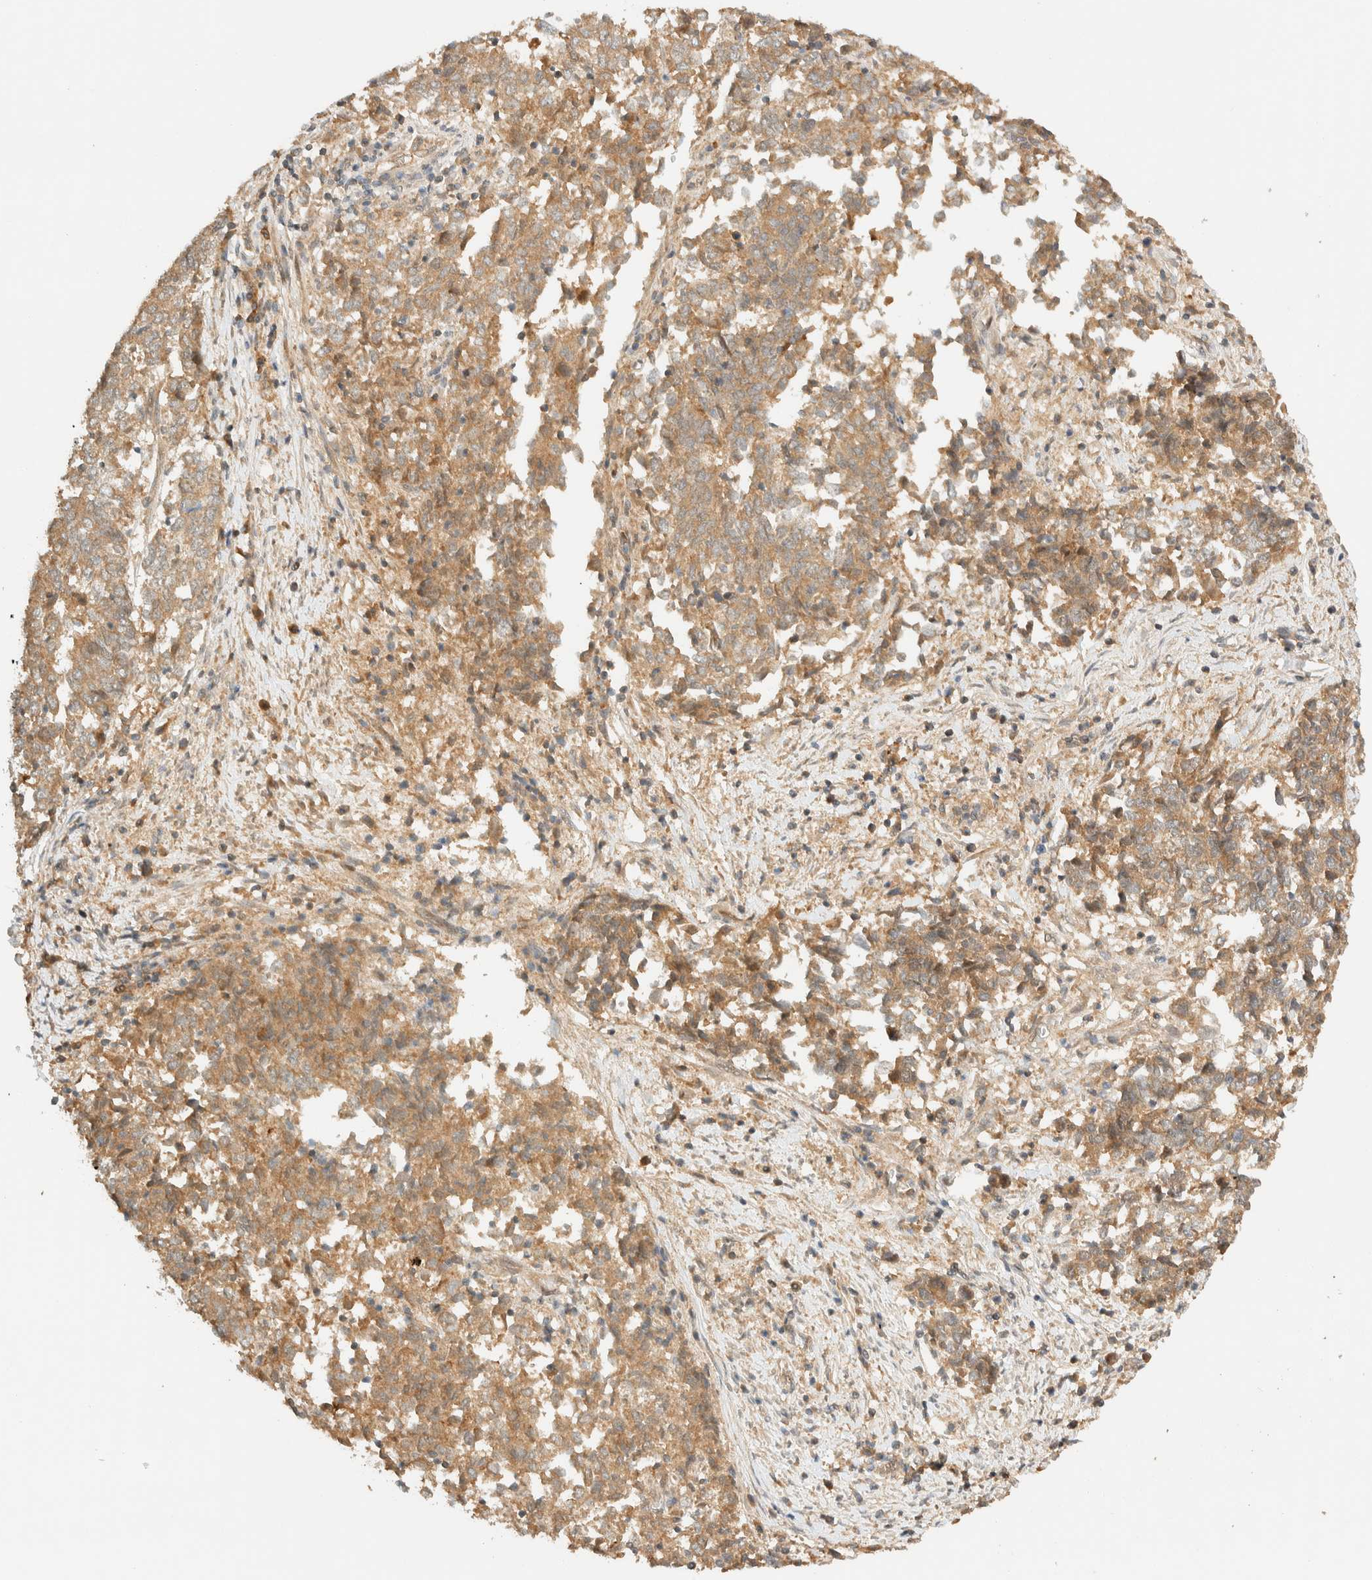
{"staining": {"intensity": "moderate", "quantity": ">75%", "location": "cytoplasmic/membranous"}, "tissue": "endometrial cancer", "cell_type": "Tumor cells", "image_type": "cancer", "snomed": [{"axis": "morphology", "description": "Adenocarcinoma, NOS"}, {"axis": "topography", "description": "Endometrium"}], "caption": "The immunohistochemical stain labels moderate cytoplasmic/membranous expression in tumor cells of adenocarcinoma (endometrial) tissue.", "gene": "ZBTB34", "patient": {"sex": "female", "age": 80}}